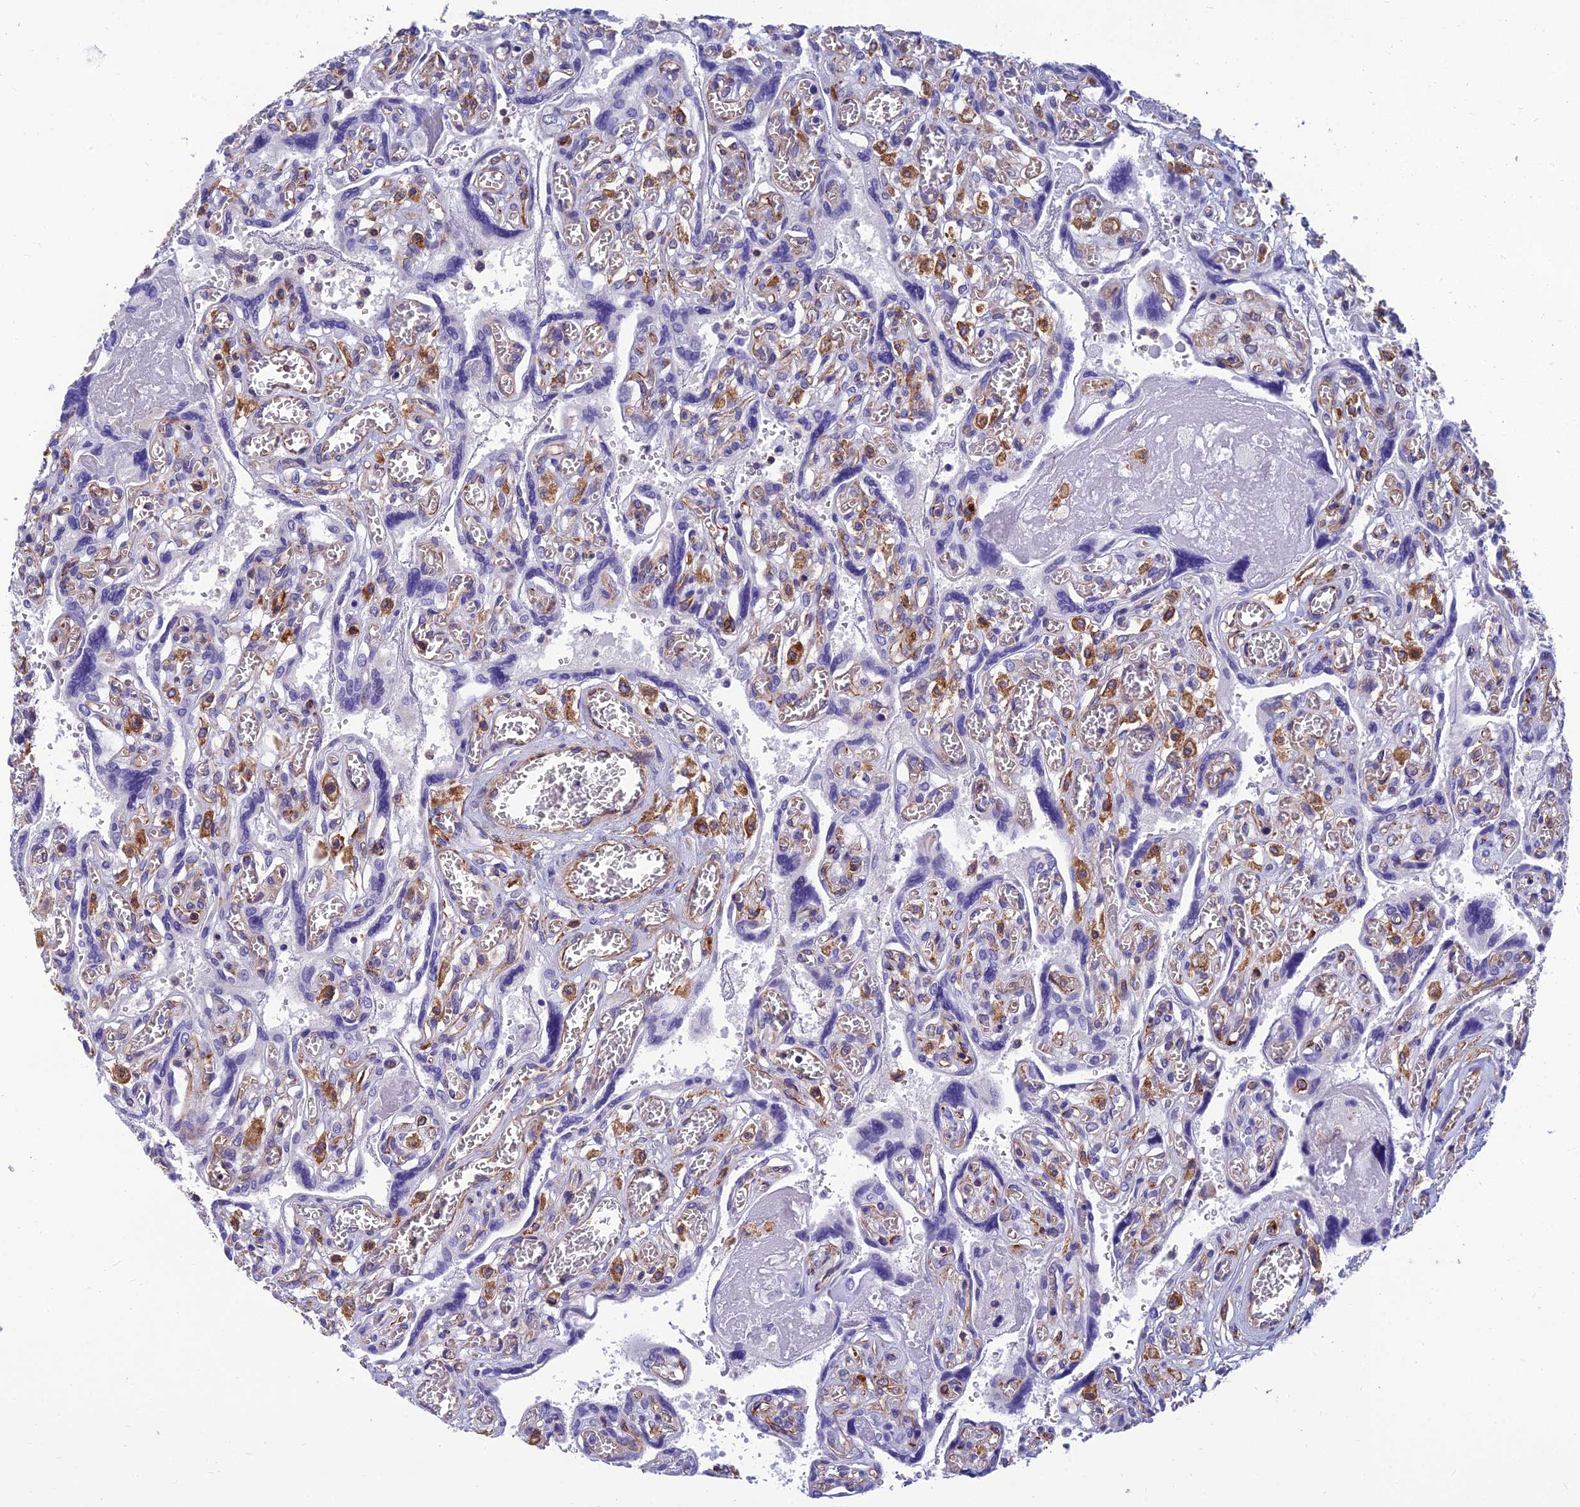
{"staining": {"intensity": "moderate", "quantity": "<25%", "location": "cytoplasmic/membranous,nuclear"}, "tissue": "placenta", "cell_type": "Decidual cells", "image_type": "normal", "snomed": [{"axis": "morphology", "description": "Normal tissue, NOS"}, {"axis": "topography", "description": "Placenta"}], "caption": "DAB immunohistochemical staining of unremarkable human placenta displays moderate cytoplasmic/membranous,nuclear protein expression in about <25% of decidual cells.", "gene": "PPP1R18", "patient": {"sex": "female", "age": 39}}